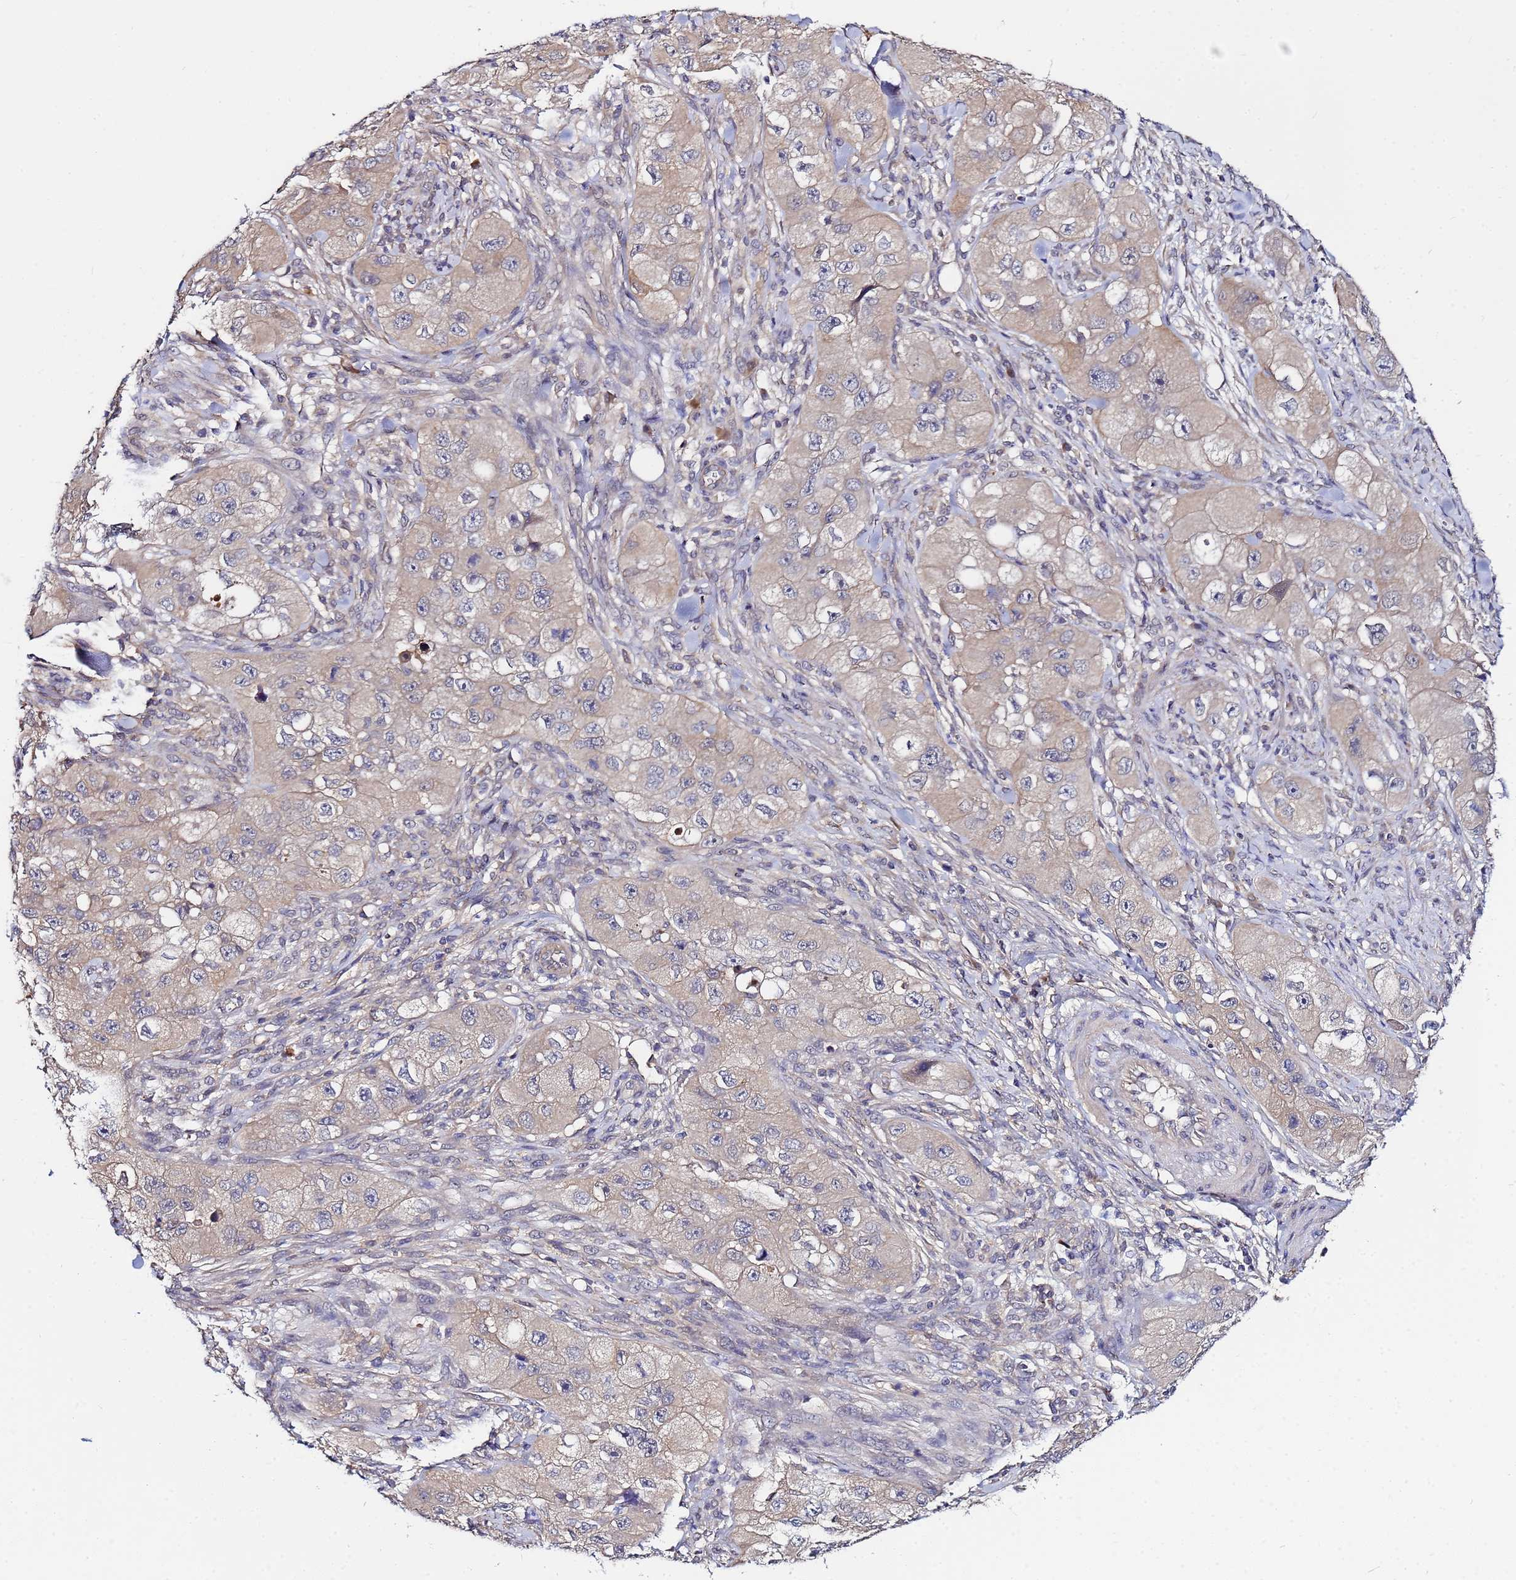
{"staining": {"intensity": "weak", "quantity": "25%-75%", "location": "cytoplasmic/membranous"}, "tissue": "skin cancer", "cell_type": "Tumor cells", "image_type": "cancer", "snomed": [{"axis": "morphology", "description": "Squamous cell carcinoma, NOS"}, {"axis": "topography", "description": "Skin"}, {"axis": "topography", "description": "Subcutis"}], "caption": "Protein expression analysis of squamous cell carcinoma (skin) shows weak cytoplasmic/membranous expression in approximately 25%-75% of tumor cells. The staining is performed using DAB (3,3'-diaminobenzidine) brown chromogen to label protein expression. The nuclei are counter-stained blue using hematoxylin.", "gene": "NAXE", "patient": {"sex": "male", "age": 73}}